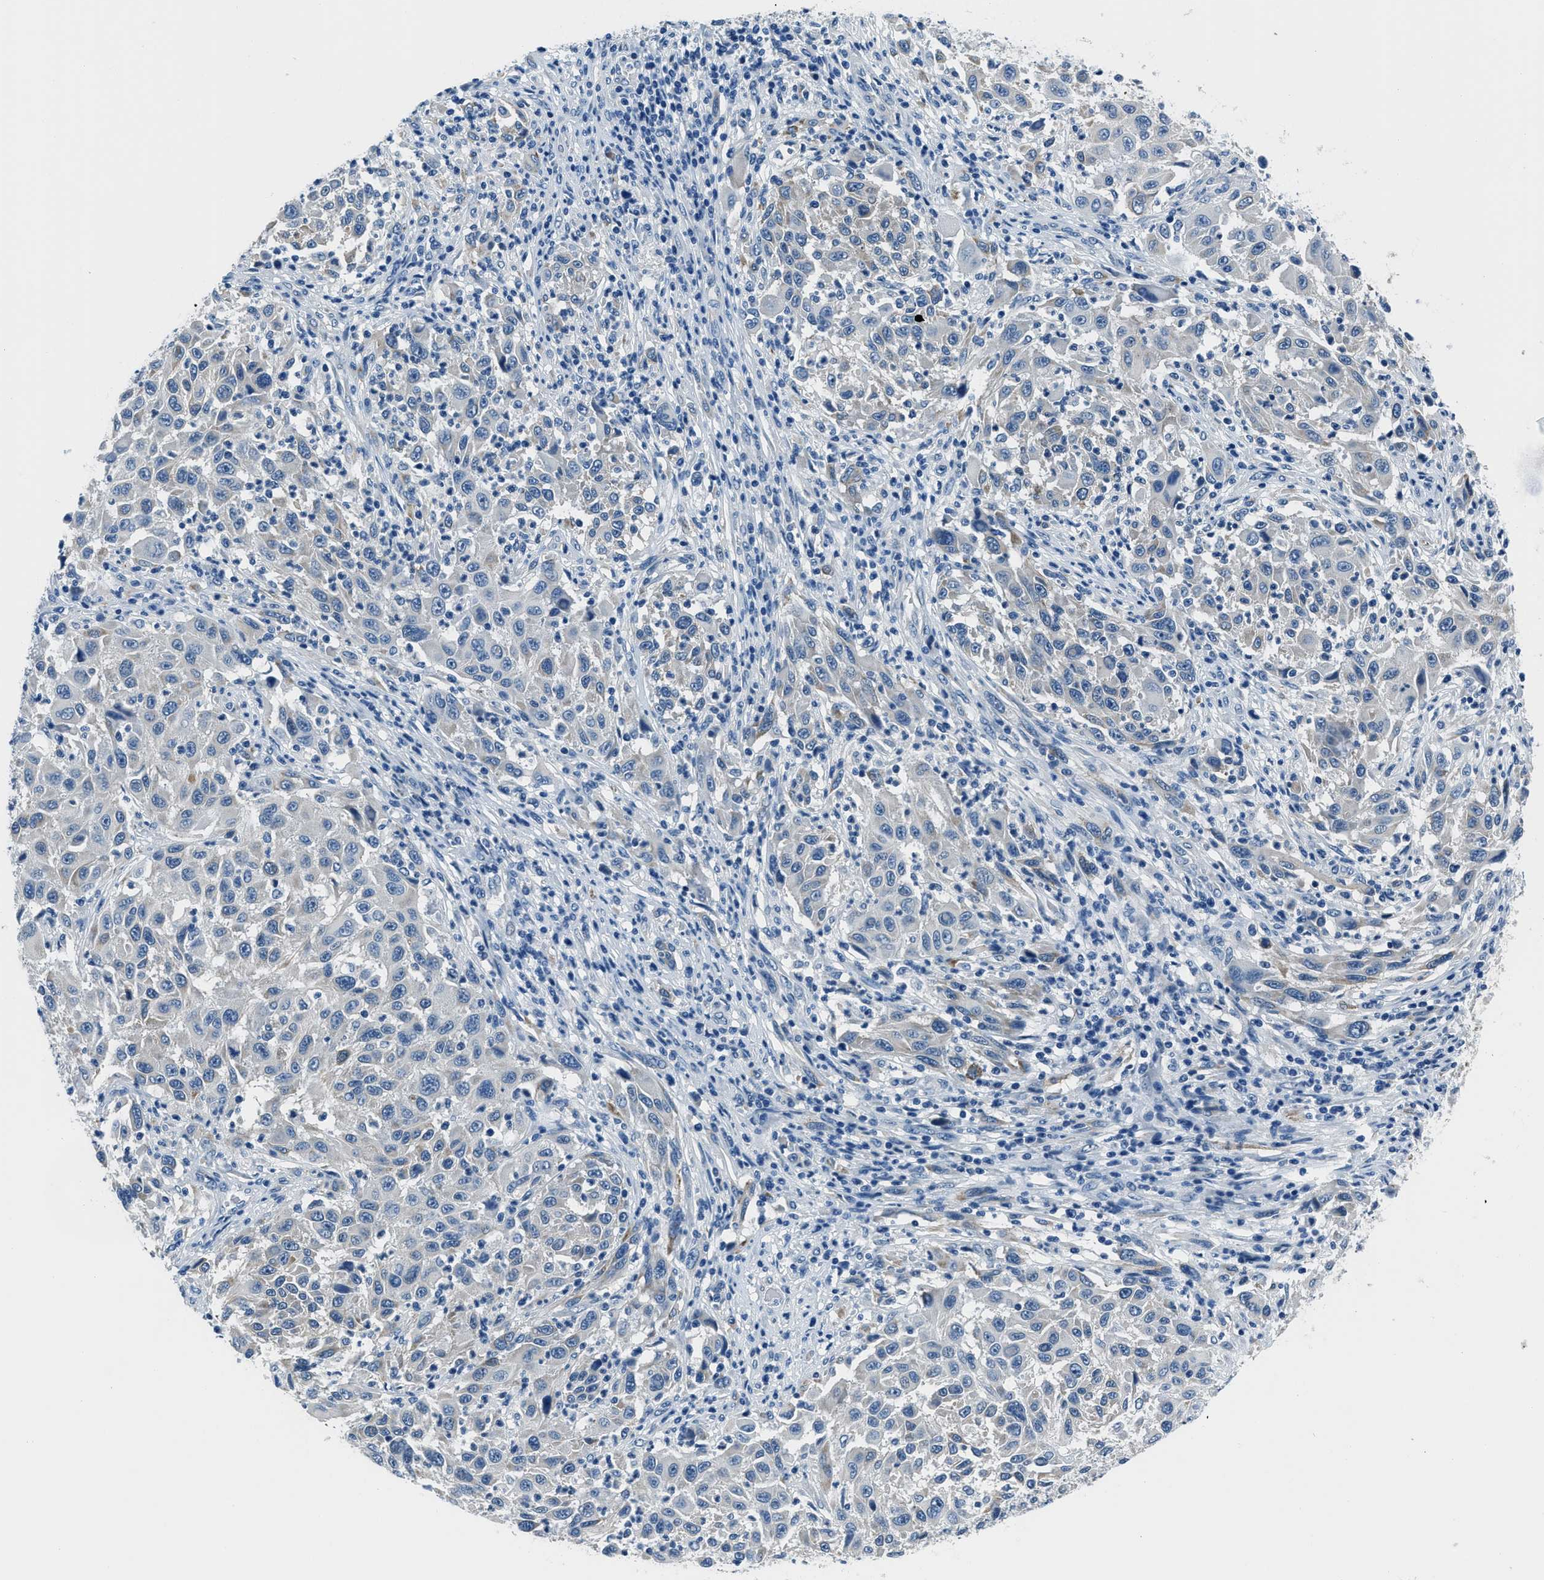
{"staining": {"intensity": "negative", "quantity": "none", "location": "none"}, "tissue": "melanoma", "cell_type": "Tumor cells", "image_type": "cancer", "snomed": [{"axis": "morphology", "description": "Malignant melanoma, Metastatic site"}, {"axis": "topography", "description": "Lymph node"}], "caption": "Immunohistochemistry histopathology image of neoplastic tissue: melanoma stained with DAB displays no significant protein staining in tumor cells.", "gene": "GJA3", "patient": {"sex": "male", "age": 61}}